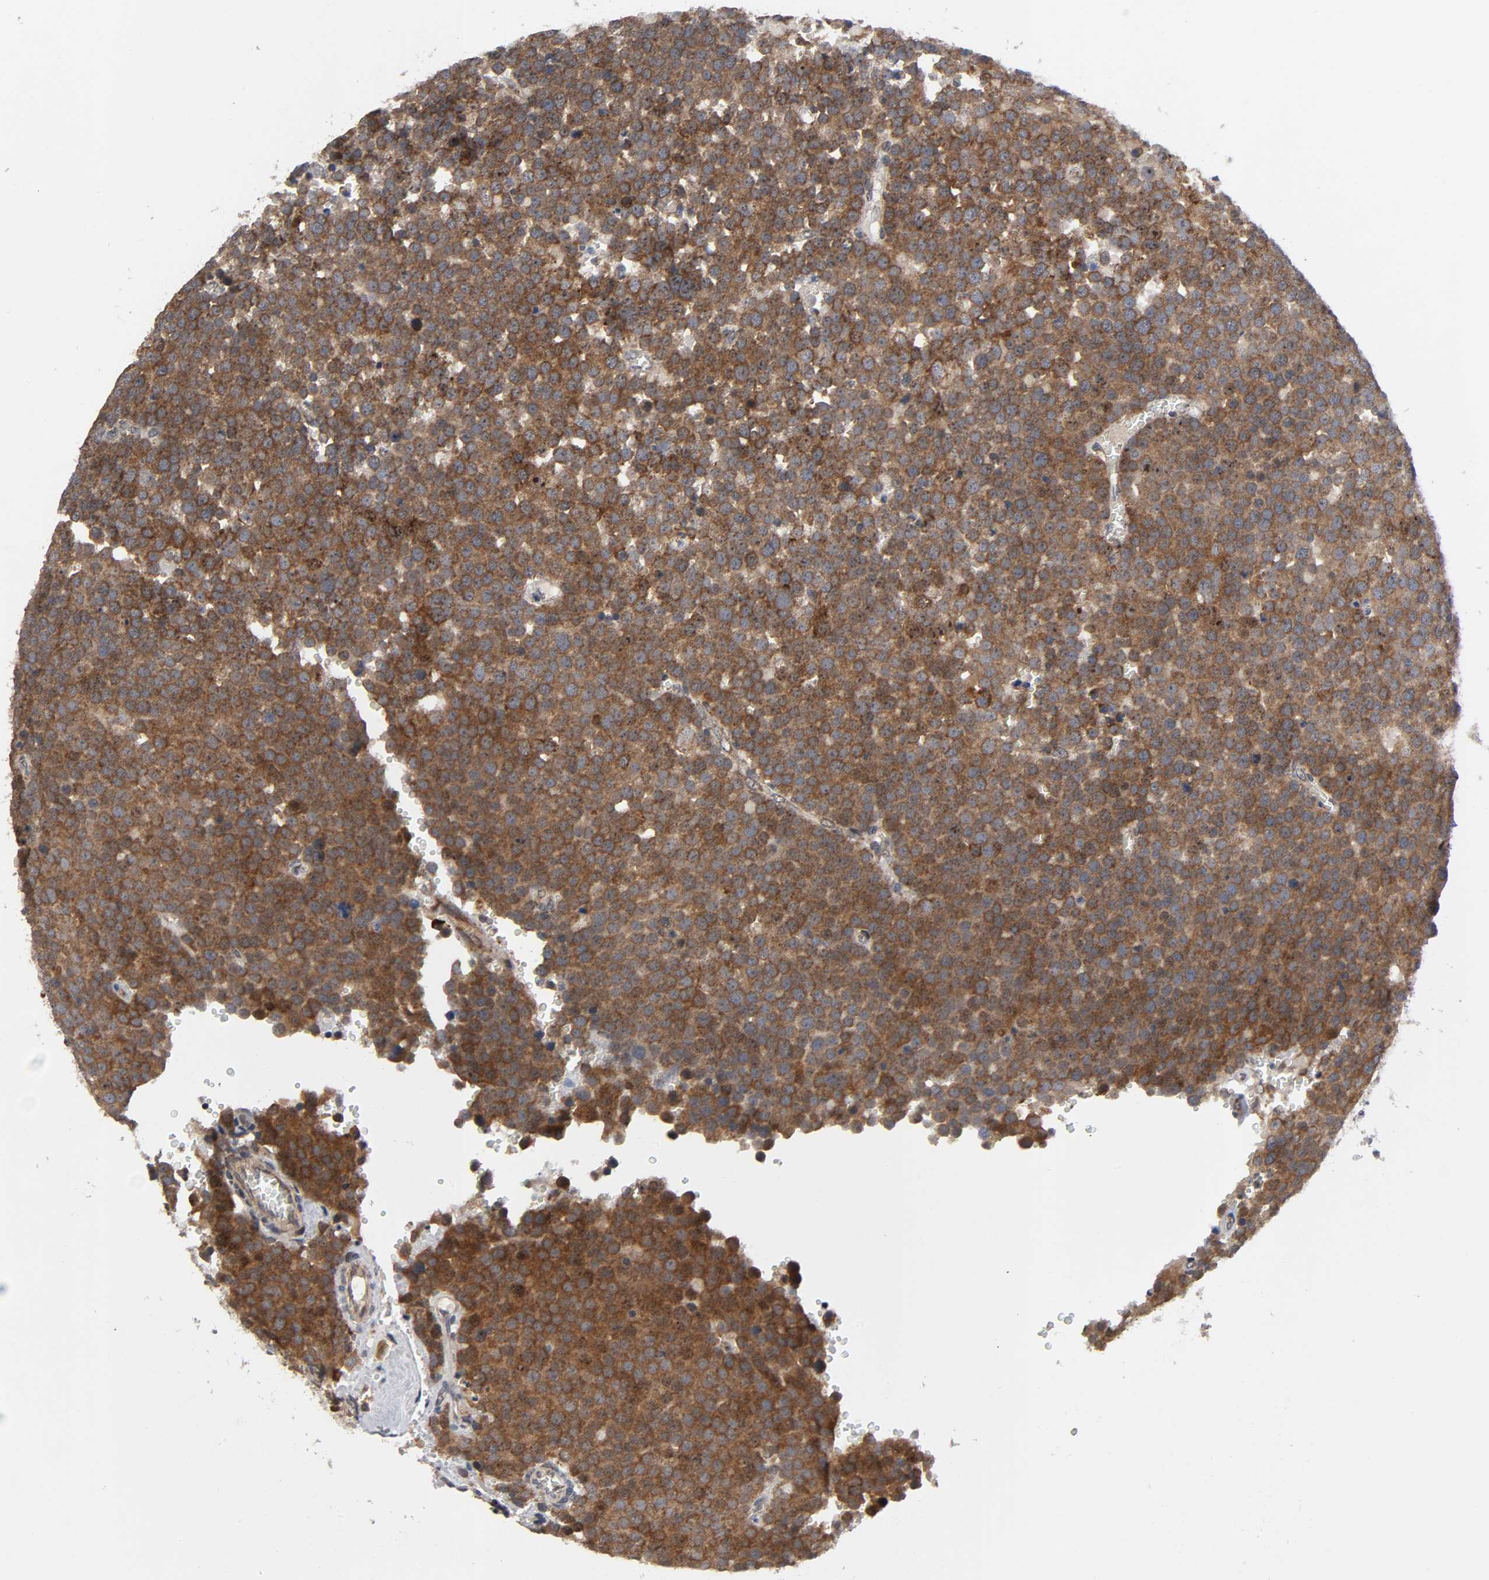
{"staining": {"intensity": "strong", "quantity": ">75%", "location": "cytoplasmic/membranous"}, "tissue": "testis cancer", "cell_type": "Tumor cells", "image_type": "cancer", "snomed": [{"axis": "morphology", "description": "Seminoma, NOS"}, {"axis": "topography", "description": "Testis"}], "caption": "Testis seminoma stained for a protein displays strong cytoplasmic/membranous positivity in tumor cells. (DAB (3,3'-diaminobenzidine) IHC with brightfield microscopy, high magnification).", "gene": "SLC30A9", "patient": {"sex": "male", "age": 71}}